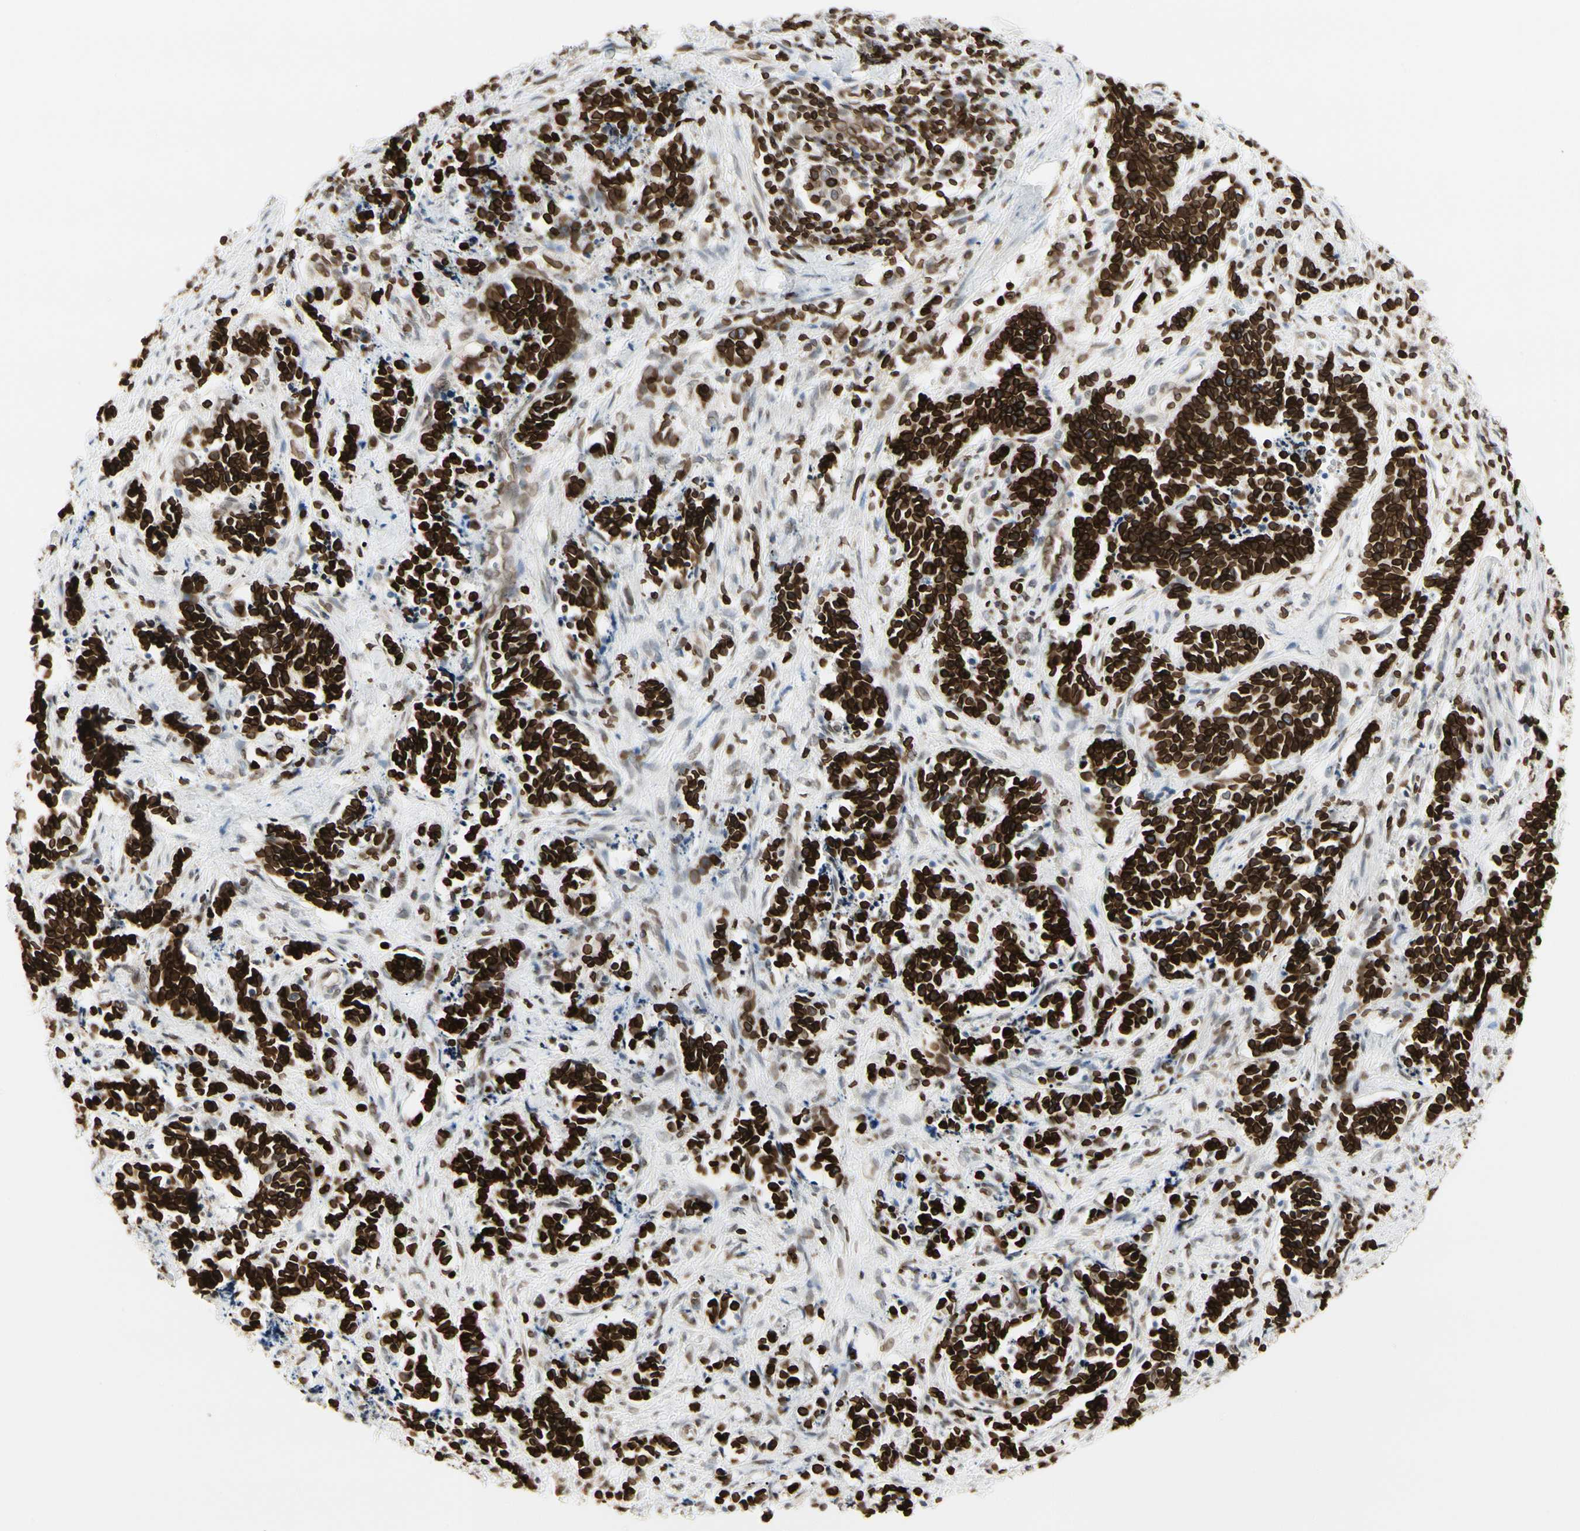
{"staining": {"intensity": "strong", "quantity": ">75%", "location": "cytoplasmic/membranous,nuclear"}, "tissue": "cervical cancer", "cell_type": "Tumor cells", "image_type": "cancer", "snomed": [{"axis": "morphology", "description": "Squamous cell carcinoma, NOS"}, {"axis": "topography", "description": "Cervix"}], "caption": "This photomicrograph exhibits immunohistochemistry staining of human cervical cancer (squamous cell carcinoma), with high strong cytoplasmic/membranous and nuclear staining in about >75% of tumor cells.", "gene": "TMPO", "patient": {"sex": "female", "age": 35}}